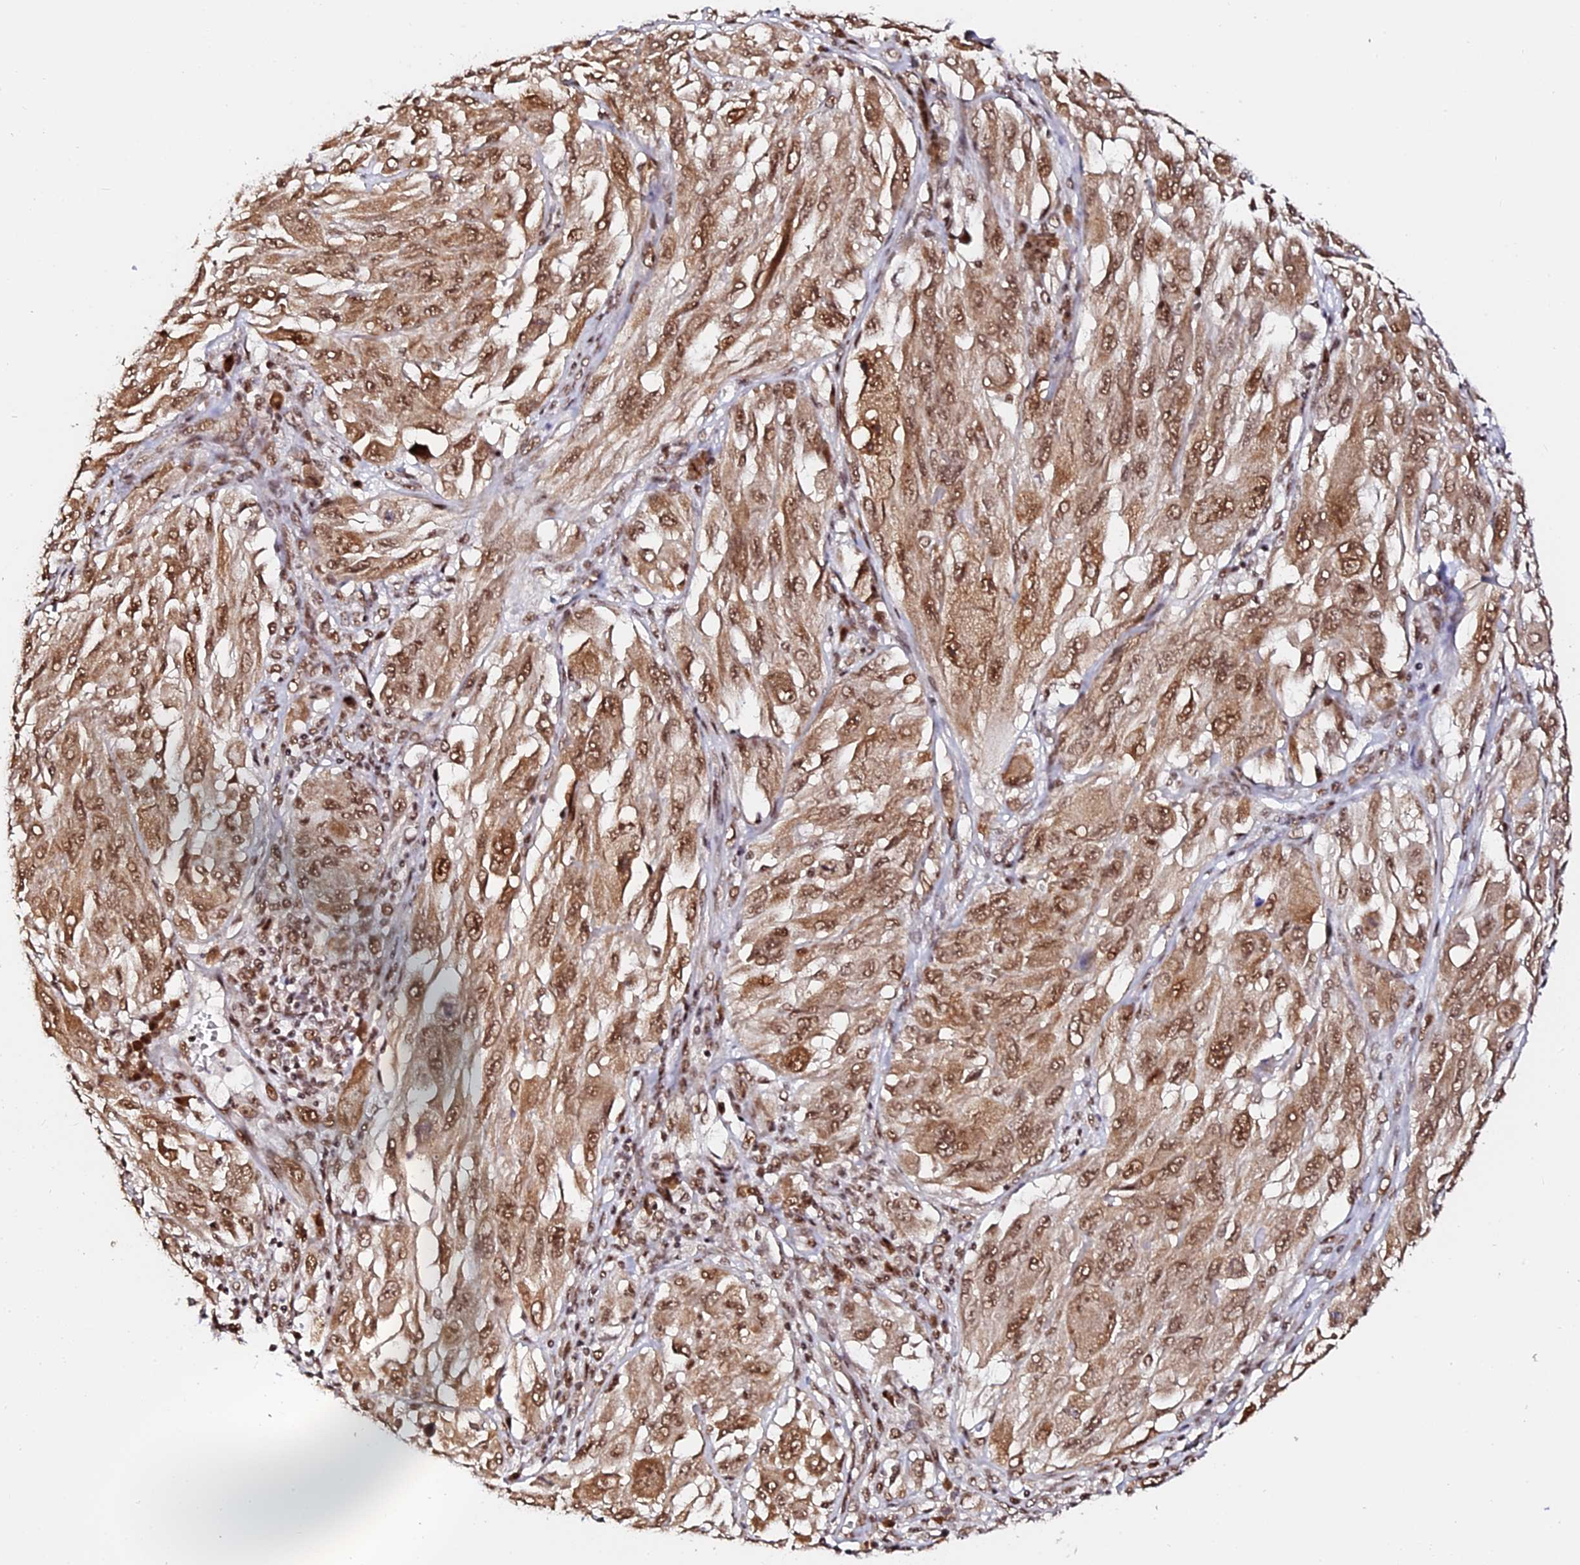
{"staining": {"intensity": "moderate", "quantity": ">75%", "location": "cytoplasmic/membranous,nuclear"}, "tissue": "melanoma", "cell_type": "Tumor cells", "image_type": "cancer", "snomed": [{"axis": "morphology", "description": "Malignant melanoma, NOS"}, {"axis": "topography", "description": "Skin"}], "caption": "Protein analysis of malignant melanoma tissue shows moderate cytoplasmic/membranous and nuclear expression in approximately >75% of tumor cells.", "gene": "MCRS1", "patient": {"sex": "female", "age": 91}}